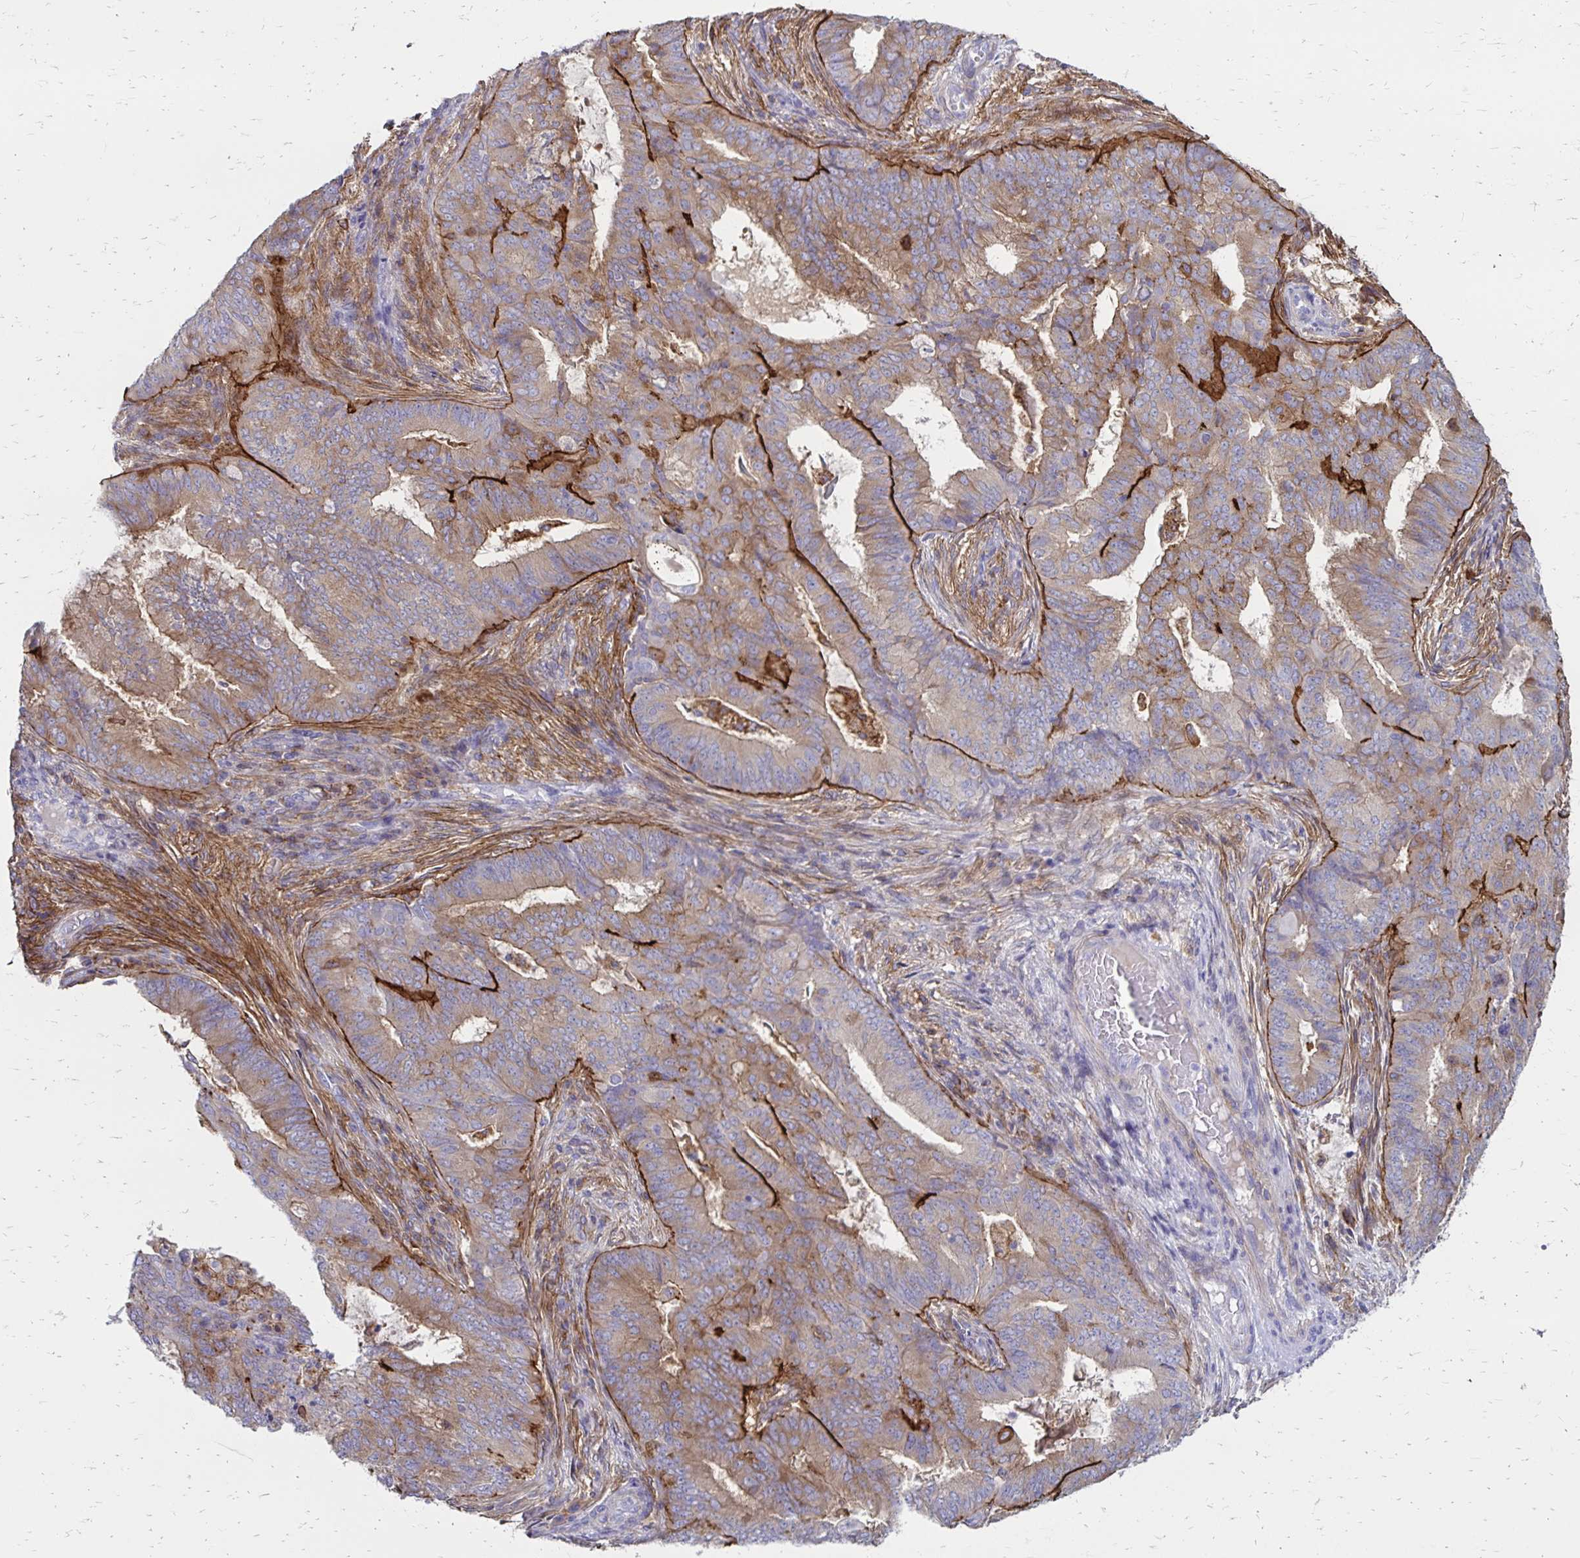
{"staining": {"intensity": "weak", "quantity": "25%-75%", "location": "cytoplasmic/membranous"}, "tissue": "endometrial cancer", "cell_type": "Tumor cells", "image_type": "cancer", "snomed": [{"axis": "morphology", "description": "Adenocarcinoma, NOS"}, {"axis": "topography", "description": "Endometrium"}], "caption": "Protein positivity by immunohistochemistry (IHC) exhibits weak cytoplasmic/membranous positivity in about 25%-75% of tumor cells in endometrial adenocarcinoma. The protein of interest is shown in brown color, while the nuclei are stained blue.", "gene": "TNS3", "patient": {"sex": "female", "age": 62}}